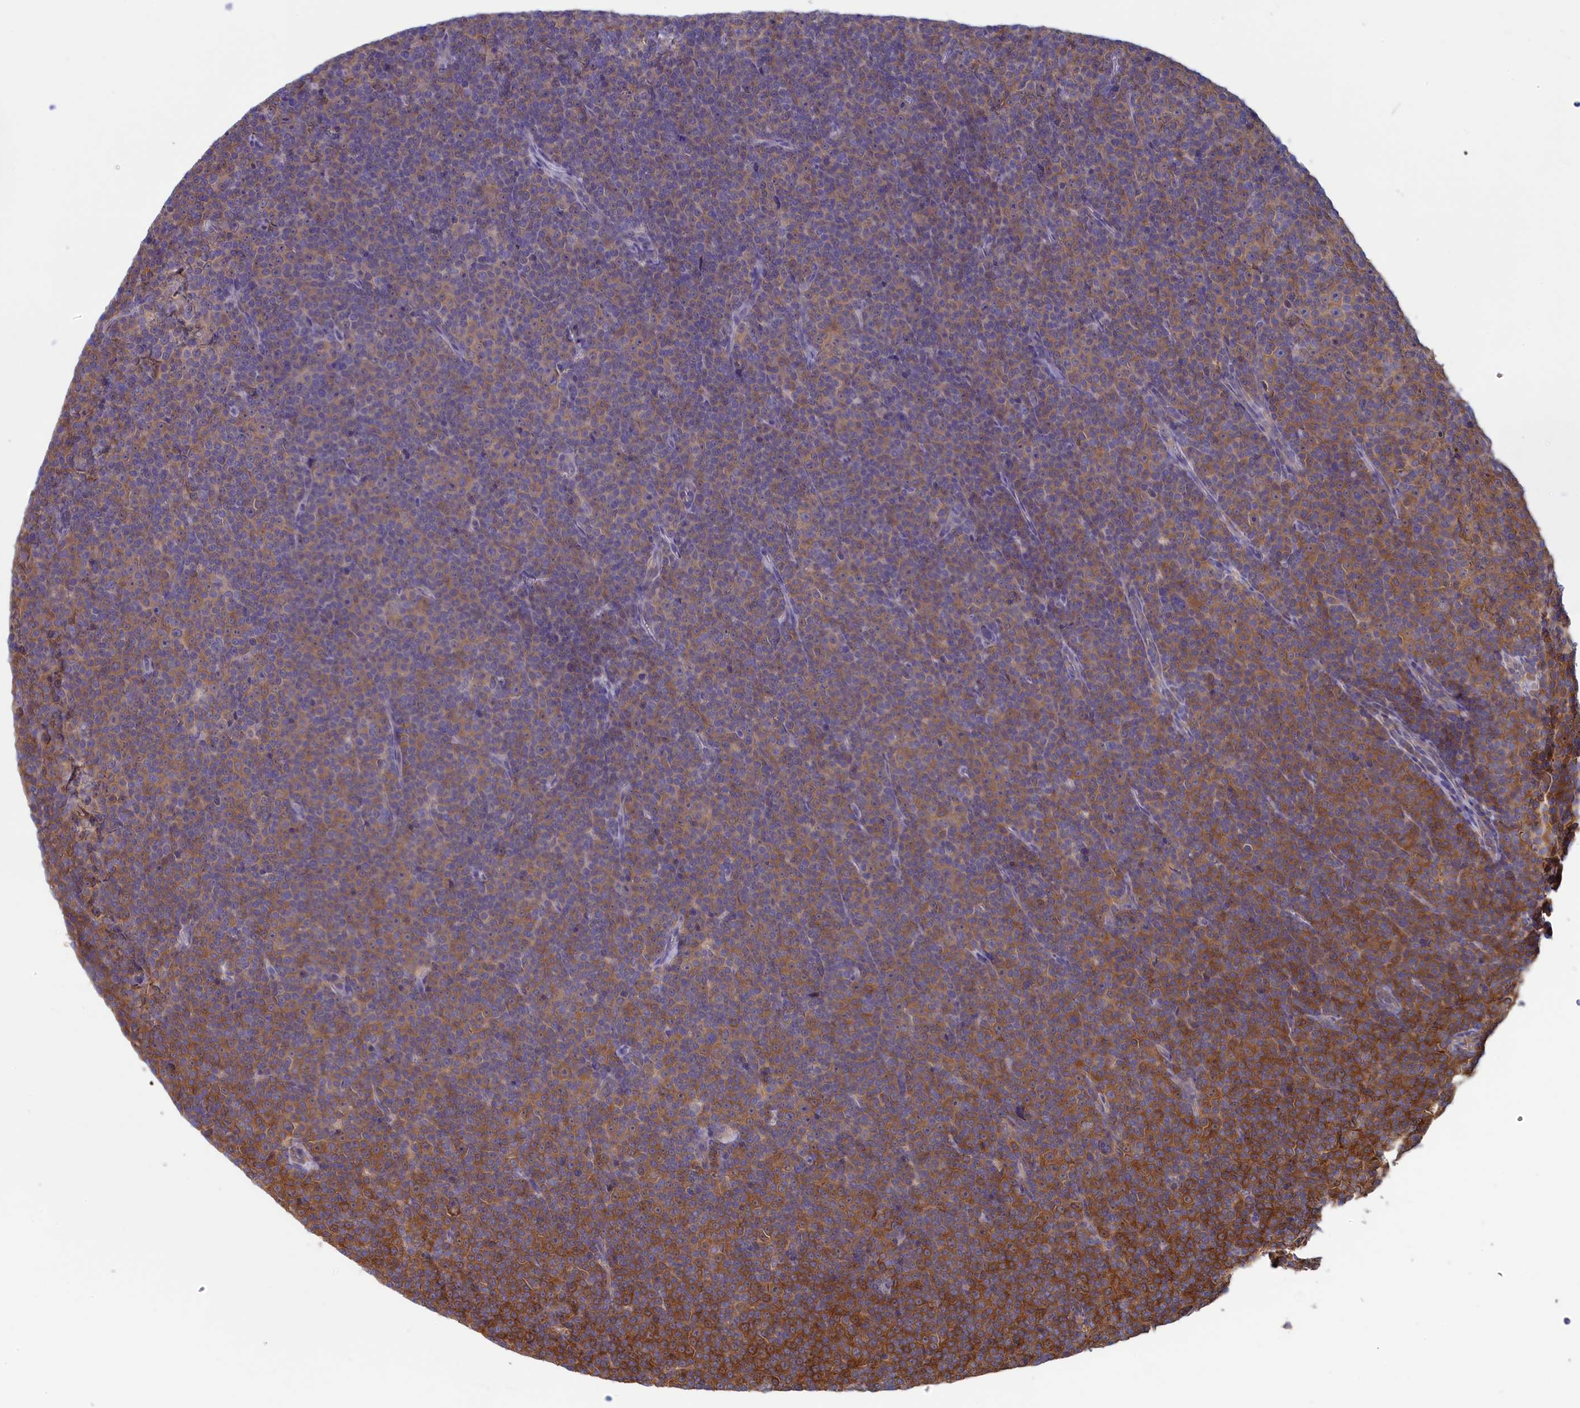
{"staining": {"intensity": "moderate", "quantity": ">75%", "location": "cytoplasmic/membranous"}, "tissue": "lymphoma", "cell_type": "Tumor cells", "image_type": "cancer", "snomed": [{"axis": "morphology", "description": "Malignant lymphoma, non-Hodgkin's type, Low grade"}, {"axis": "topography", "description": "Lymph node"}], "caption": "IHC of human lymphoma exhibits medium levels of moderate cytoplasmic/membranous staining in about >75% of tumor cells. (Brightfield microscopy of DAB IHC at high magnification).", "gene": "SYNDIG1L", "patient": {"sex": "female", "age": 67}}